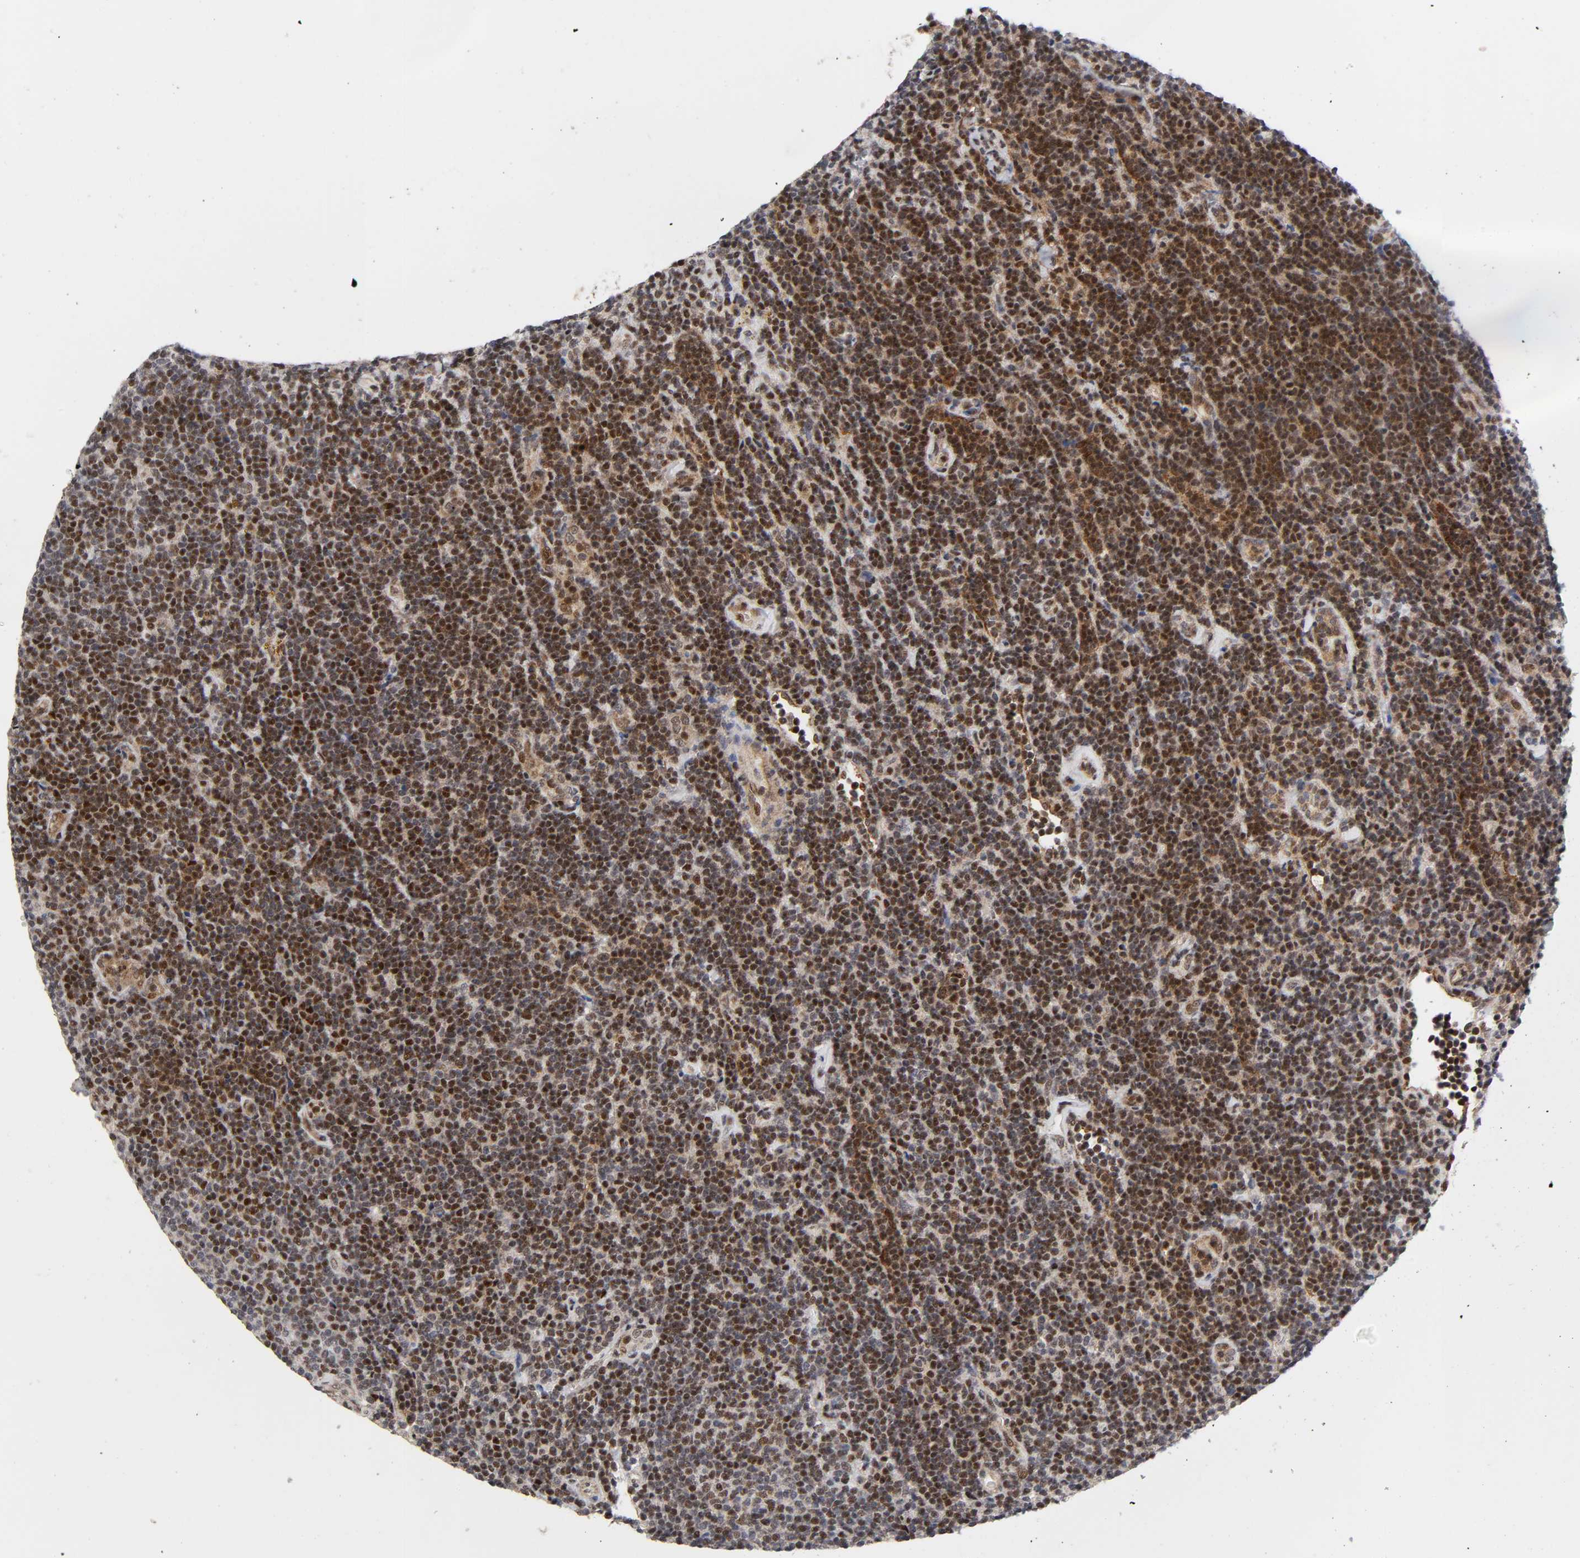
{"staining": {"intensity": "strong", "quantity": ">75%", "location": "nuclear"}, "tissue": "lymphoma", "cell_type": "Tumor cells", "image_type": "cancer", "snomed": [{"axis": "morphology", "description": "Malignant lymphoma, non-Hodgkin's type, Low grade"}, {"axis": "topography", "description": "Lymph node"}], "caption": "This micrograph reveals malignant lymphoma, non-Hodgkin's type (low-grade) stained with immunohistochemistry to label a protein in brown. The nuclear of tumor cells show strong positivity for the protein. Nuclei are counter-stained blue.", "gene": "STK38", "patient": {"sex": "male", "age": 70}}